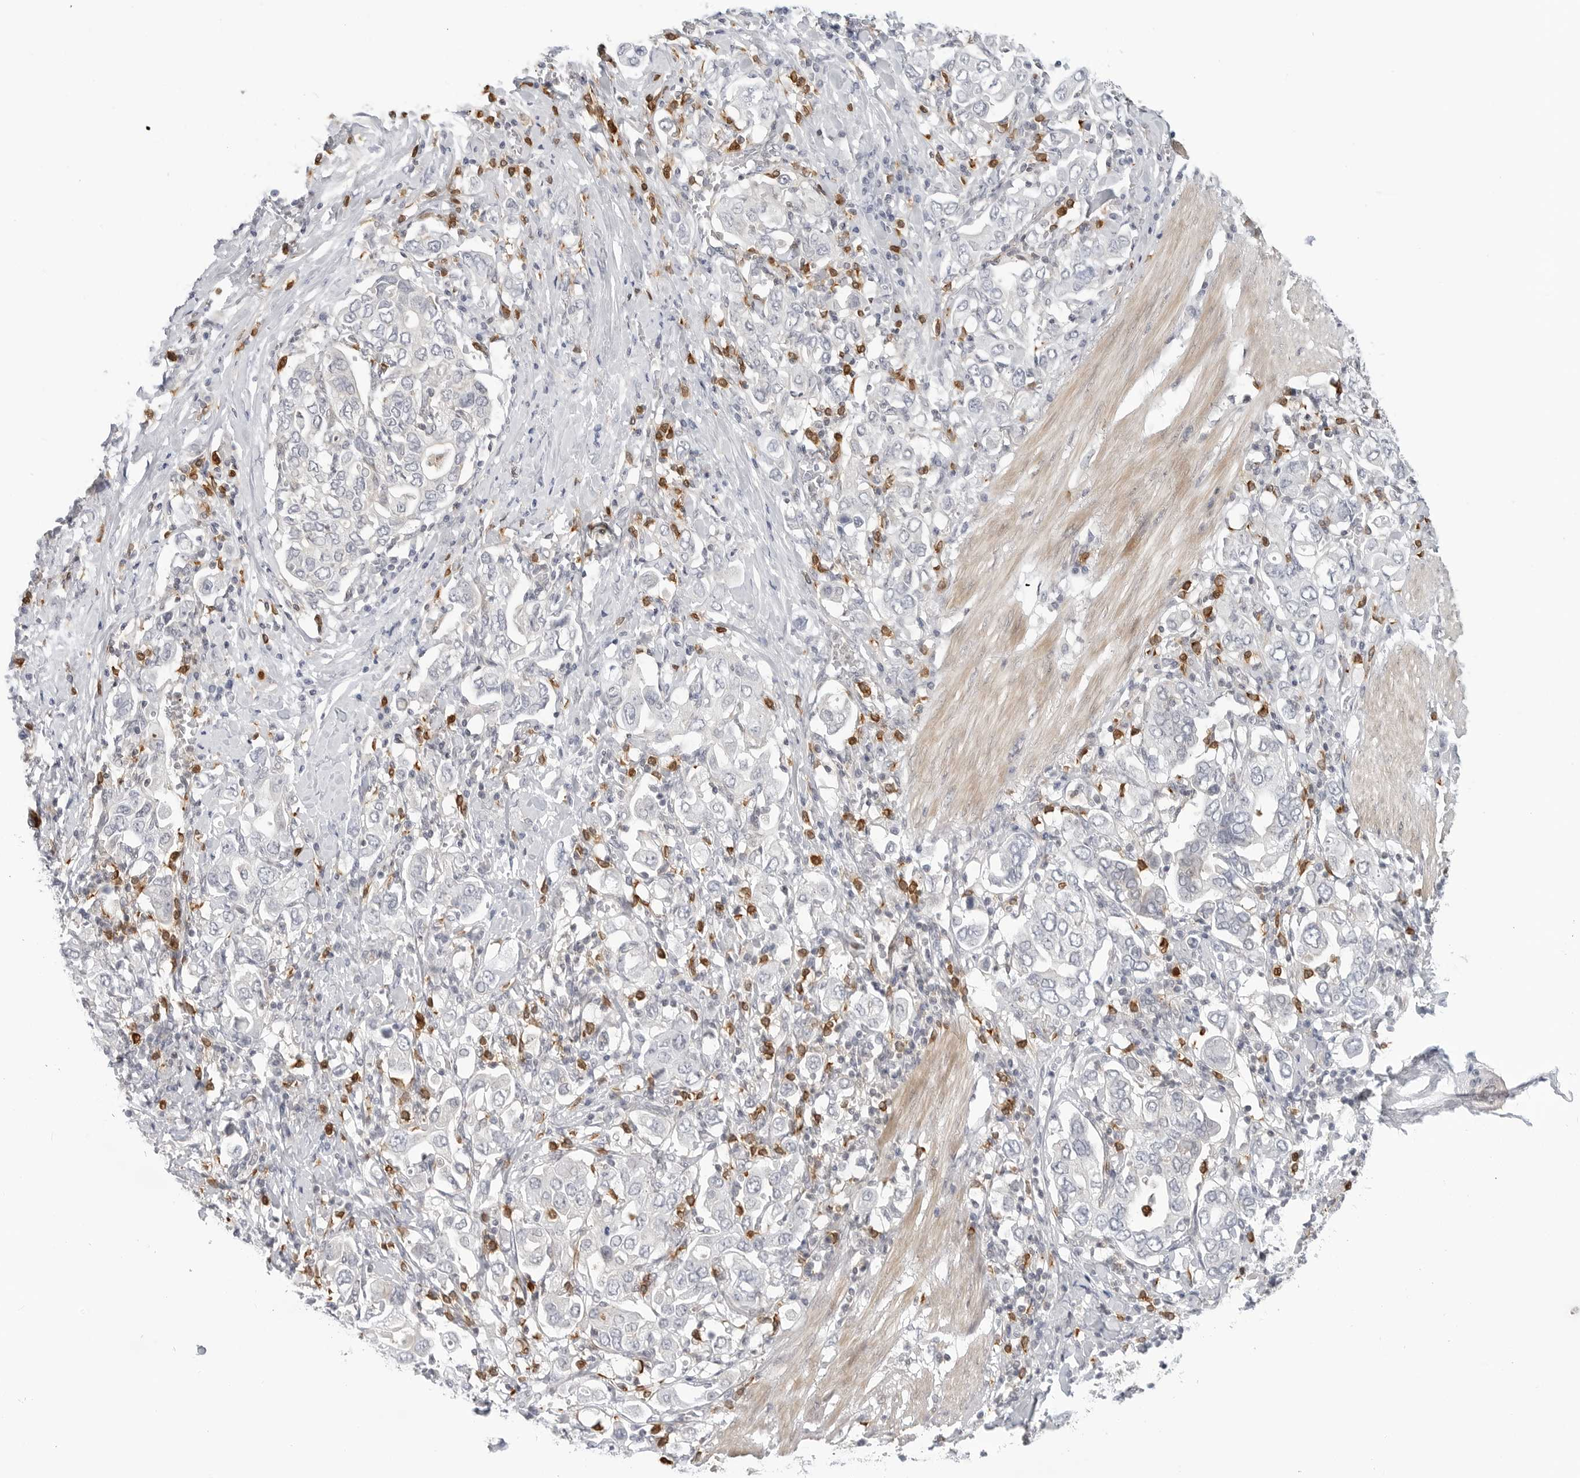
{"staining": {"intensity": "negative", "quantity": "none", "location": "none"}, "tissue": "stomach cancer", "cell_type": "Tumor cells", "image_type": "cancer", "snomed": [{"axis": "morphology", "description": "Adenocarcinoma, NOS"}, {"axis": "topography", "description": "Stomach, upper"}], "caption": "Photomicrograph shows no significant protein expression in tumor cells of stomach adenocarcinoma.", "gene": "STXBP3", "patient": {"sex": "male", "age": 62}}